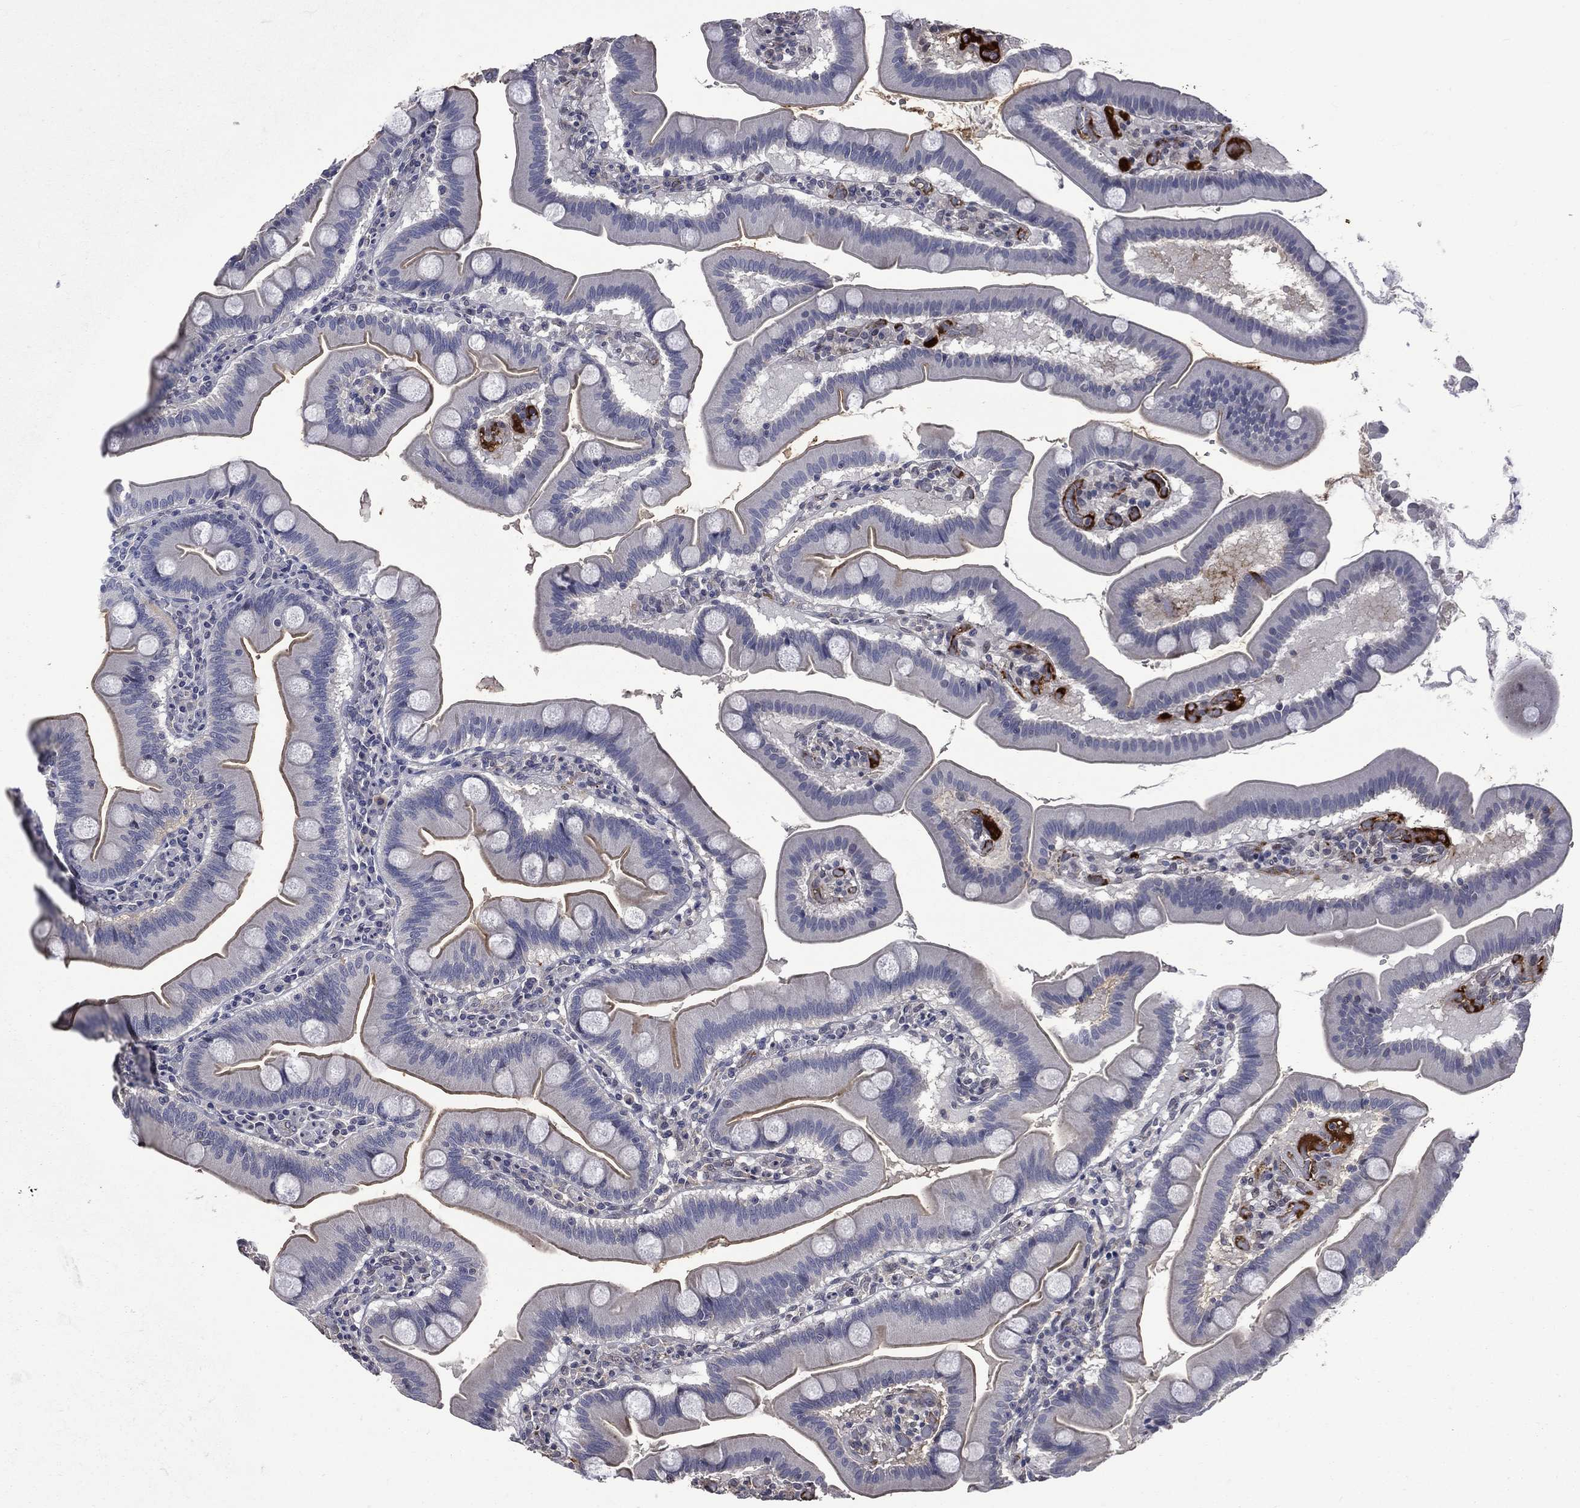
{"staining": {"intensity": "moderate", "quantity": "<25%", "location": "cytoplasmic/membranous"}, "tissue": "duodenum", "cell_type": "Glandular cells", "image_type": "normal", "snomed": [{"axis": "morphology", "description": "Normal tissue, NOS"}, {"axis": "topography", "description": "Duodenum"}], "caption": "Approximately <25% of glandular cells in benign duodenum display moderate cytoplasmic/membranous protein expression as visualized by brown immunohistochemical staining.", "gene": "FGG", "patient": {"sex": "male", "age": 59}}